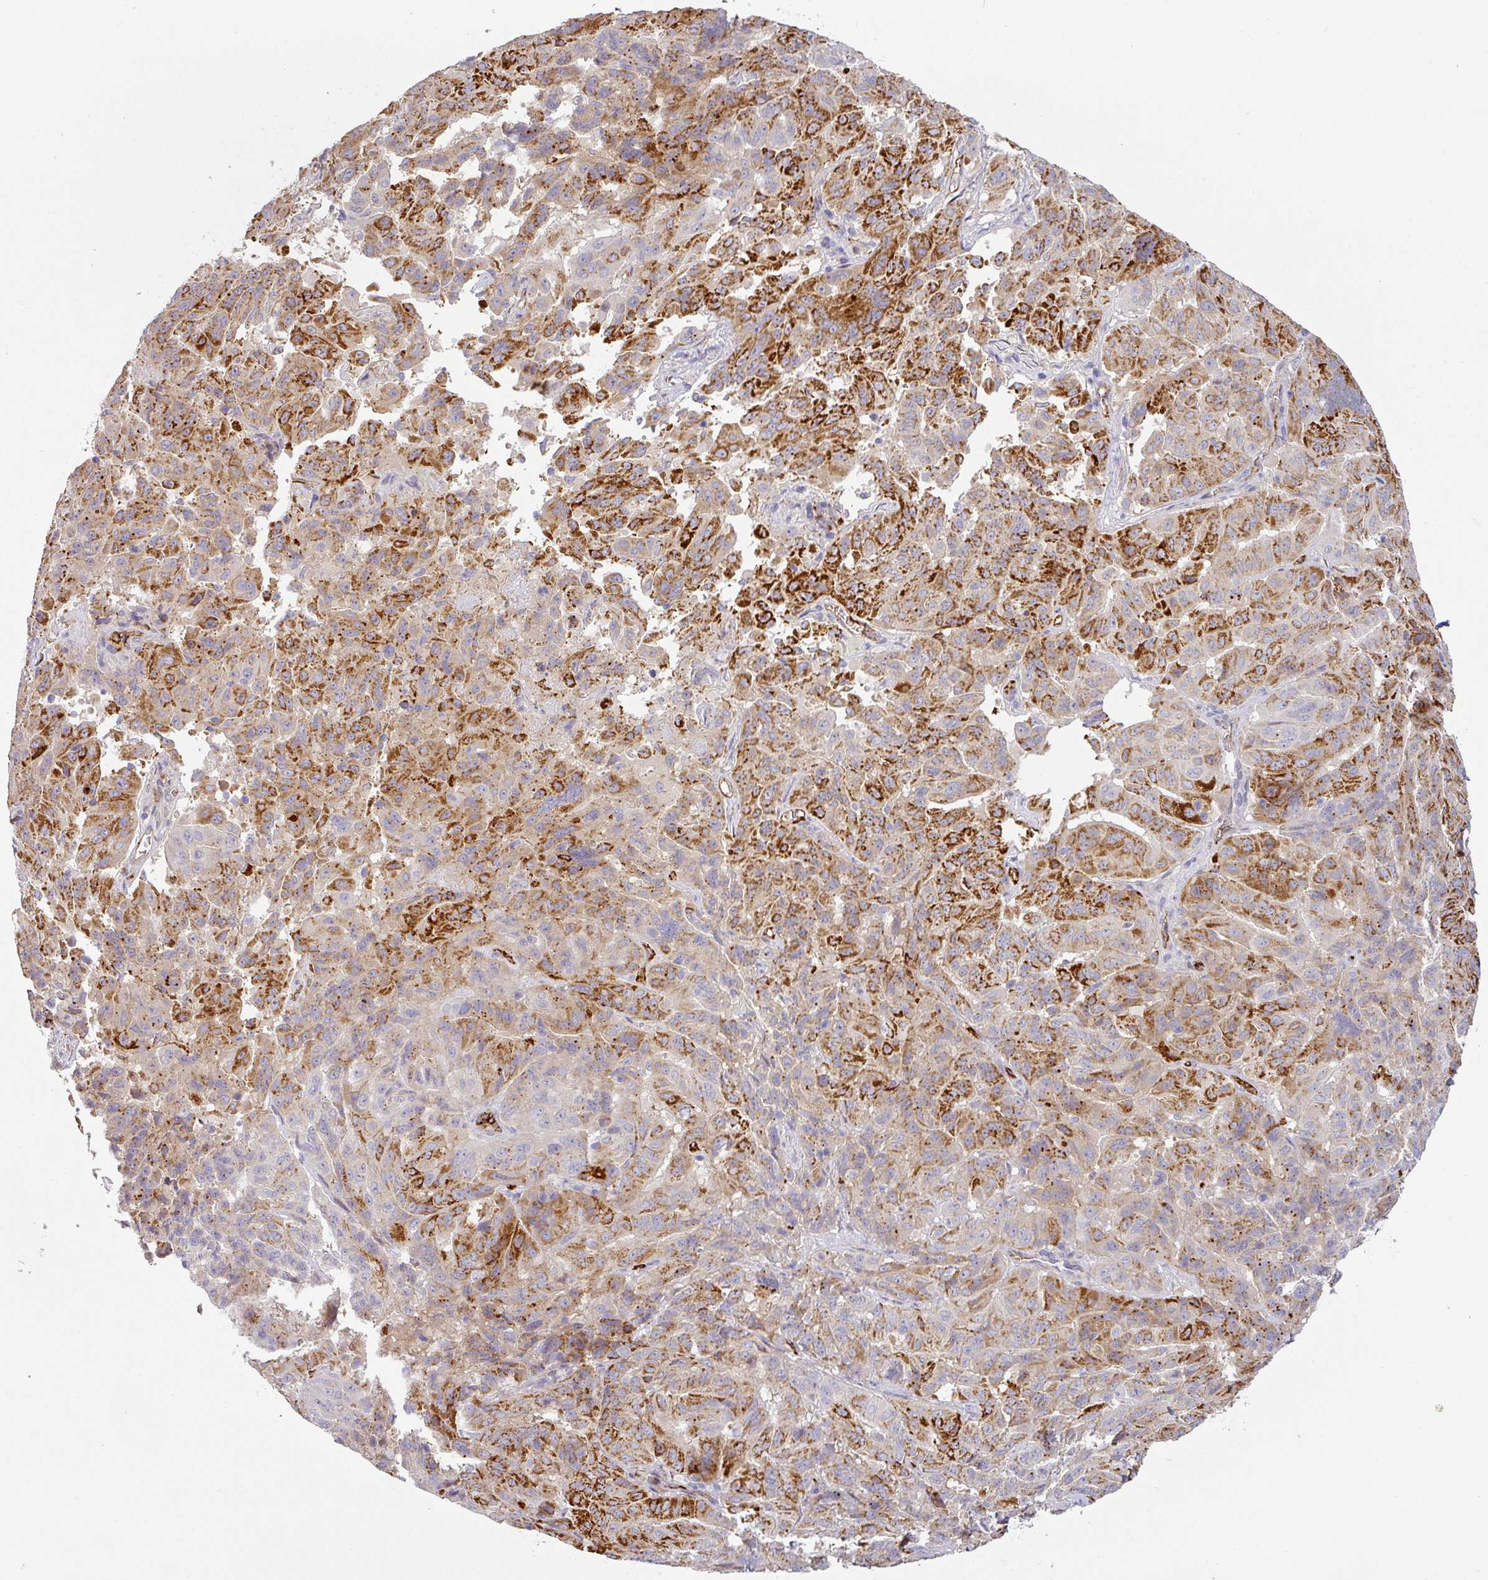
{"staining": {"intensity": "strong", "quantity": ">75%", "location": "cytoplasmic/membranous"}, "tissue": "pancreatic cancer", "cell_type": "Tumor cells", "image_type": "cancer", "snomed": [{"axis": "morphology", "description": "Adenocarcinoma, NOS"}, {"axis": "topography", "description": "Pancreas"}], "caption": "Protein staining by IHC shows strong cytoplasmic/membranous positivity in about >75% of tumor cells in pancreatic cancer (adenocarcinoma).", "gene": "PRODH2", "patient": {"sex": "male", "age": 63}}